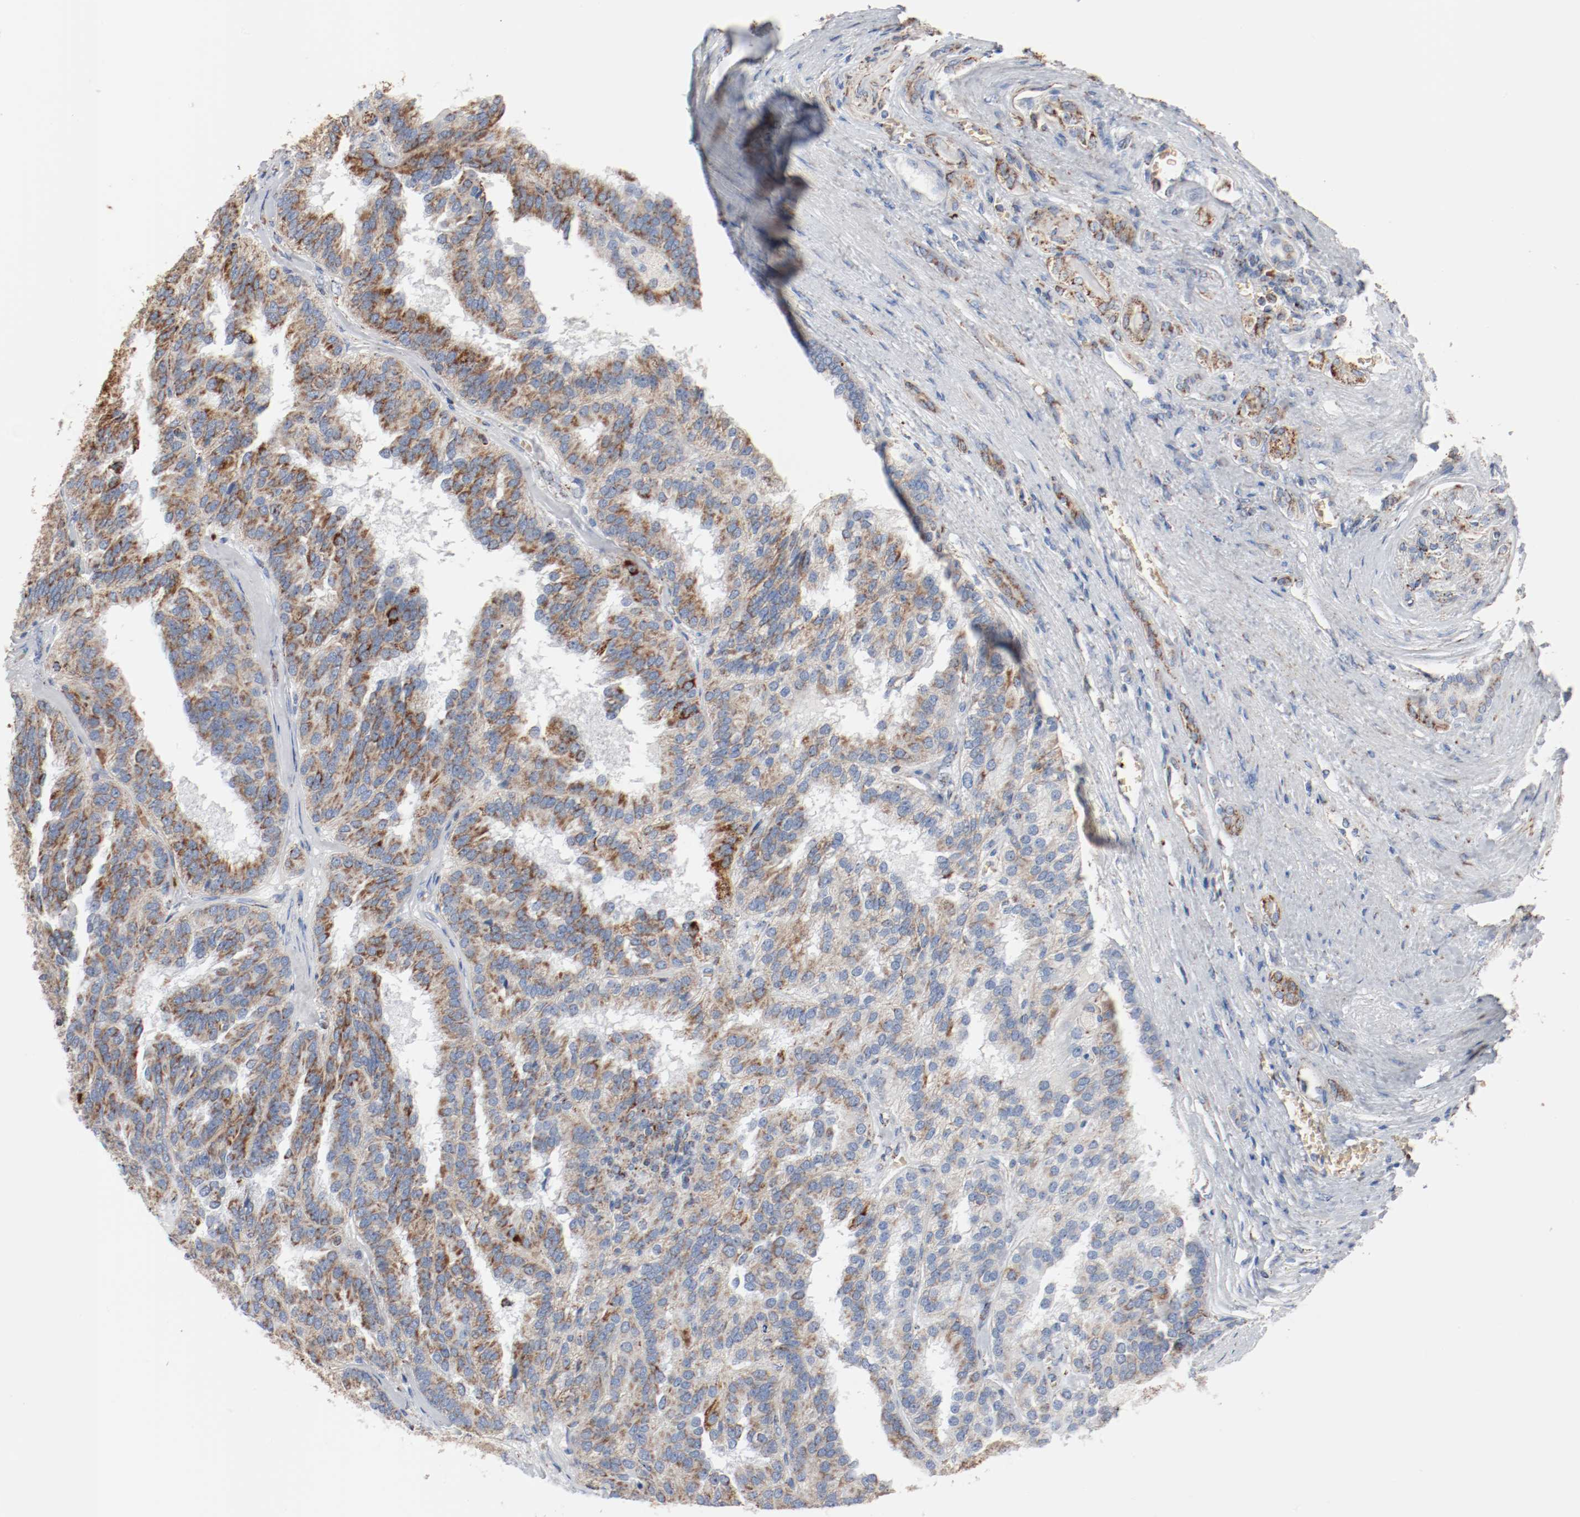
{"staining": {"intensity": "moderate", "quantity": ">75%", "location": "cytoplasmic/membranous"}, "tissue": "renal cancer", "cell_type": "Tumor cells", "image_type": "cancer", "snomed": [{"axis": "morphology", "description": "Adenocarcinoma, NOS"}, {"axis": "topography", "description": "Kidney"}], "caption": "A brown stain labels moderate cytoplasmic/membranous positivity of a protein in renal cancer (adenocarcinoma) tumor cells.", "gene": "NDUFB8", "patient": {"sex": "male", "age": 46}}